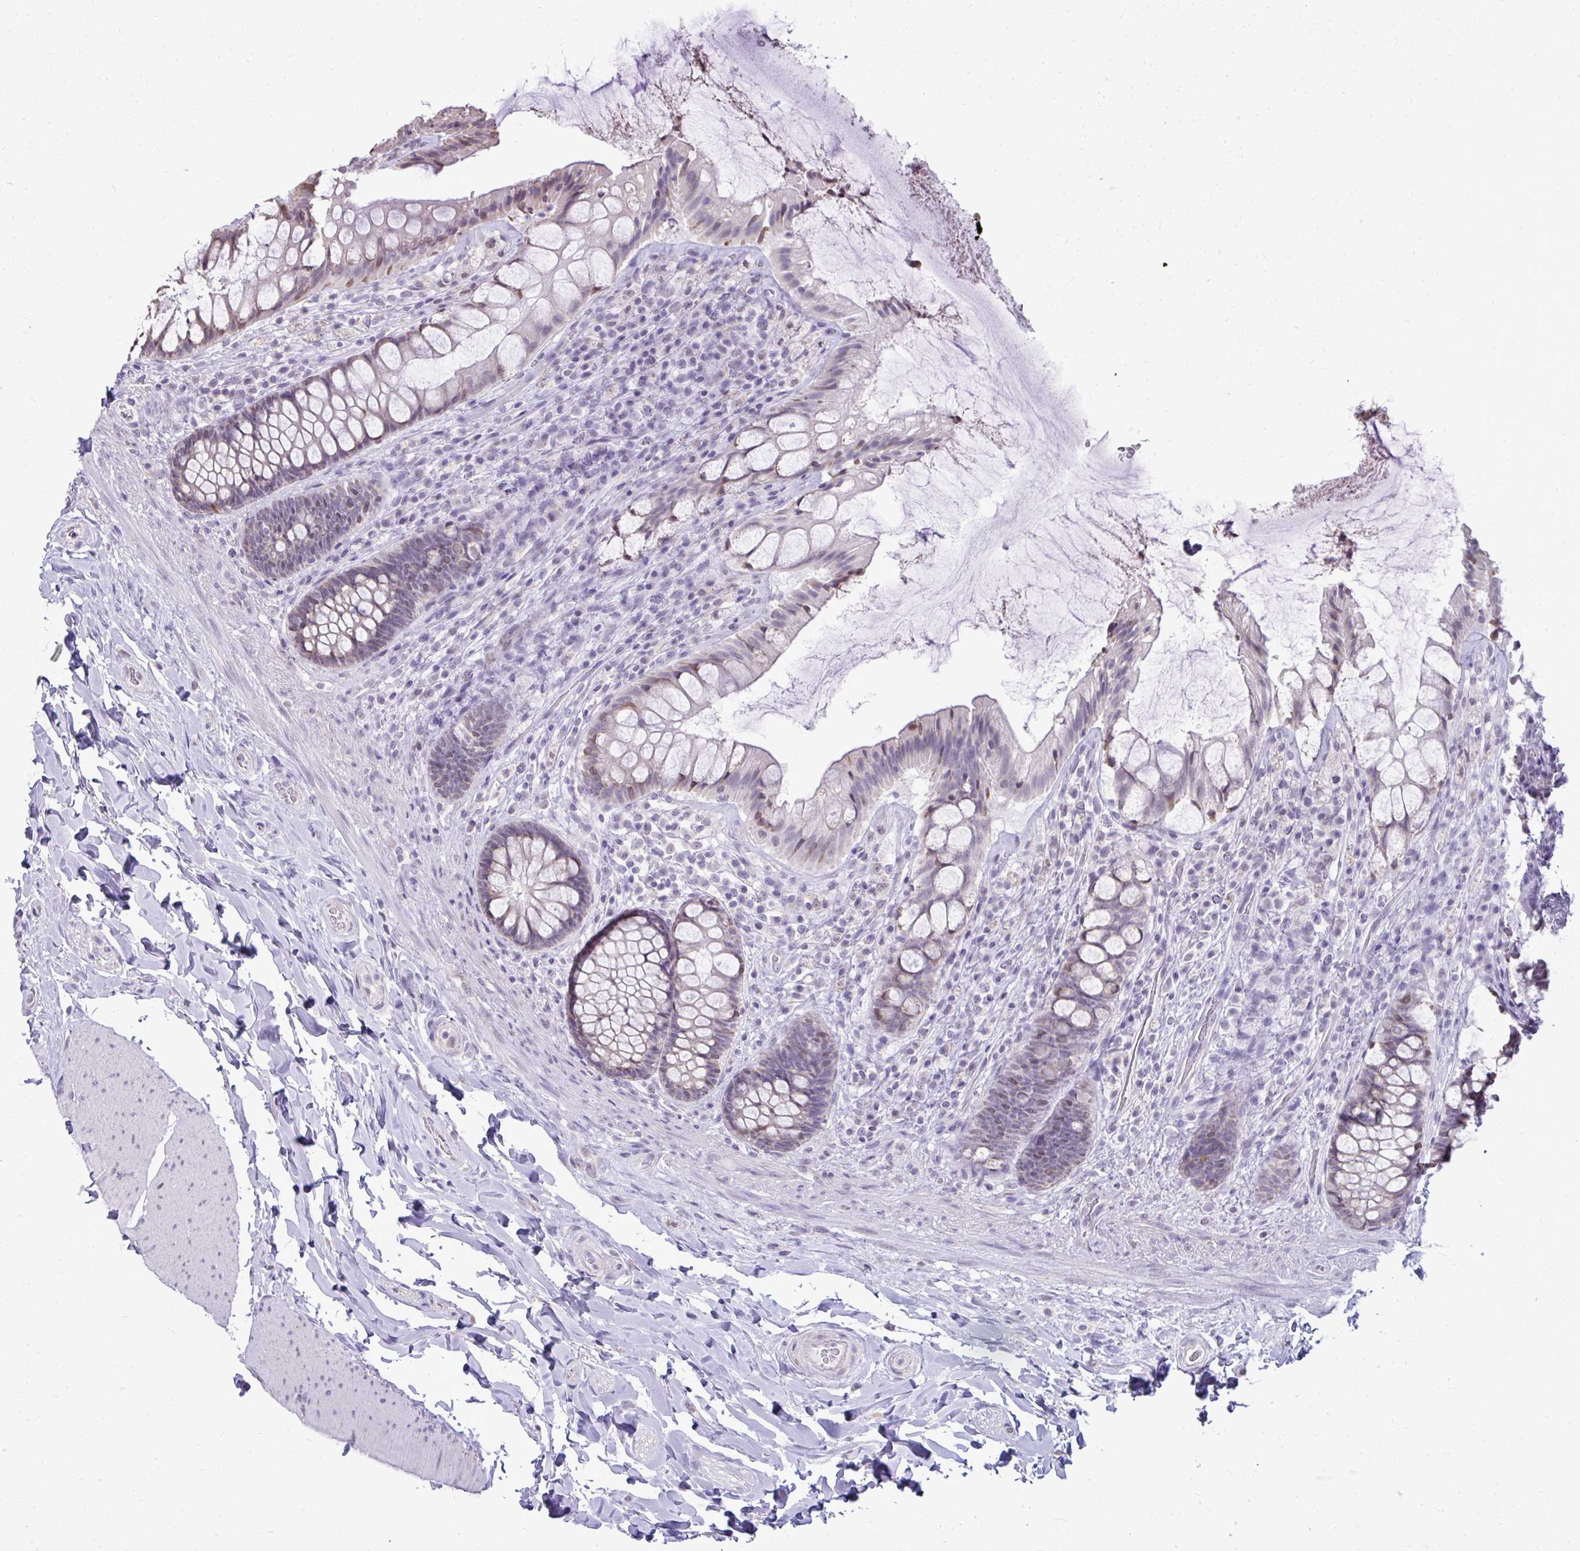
{"staining": {"intensity": "weak", "quantity": "<25%", "location": "cytoplasmic/membranous,nuclear"}, "tissue": "rectum", "cell_type": "Glandular cells", "image_type": "normal", "snomed": [{"axis": "morphology", "description": "Normal tissue, NOS"}, {"axis": "topography", "description": "Rectum"}], "caption": "This image is of unremarkable rectum stained with immunohistochemistry to label a protein in brown with the nuclei are counter-stained blue. There is no expression in glandular cells.", "gene": "NPPA", "patient": {"sex": "female", "age": 58}}